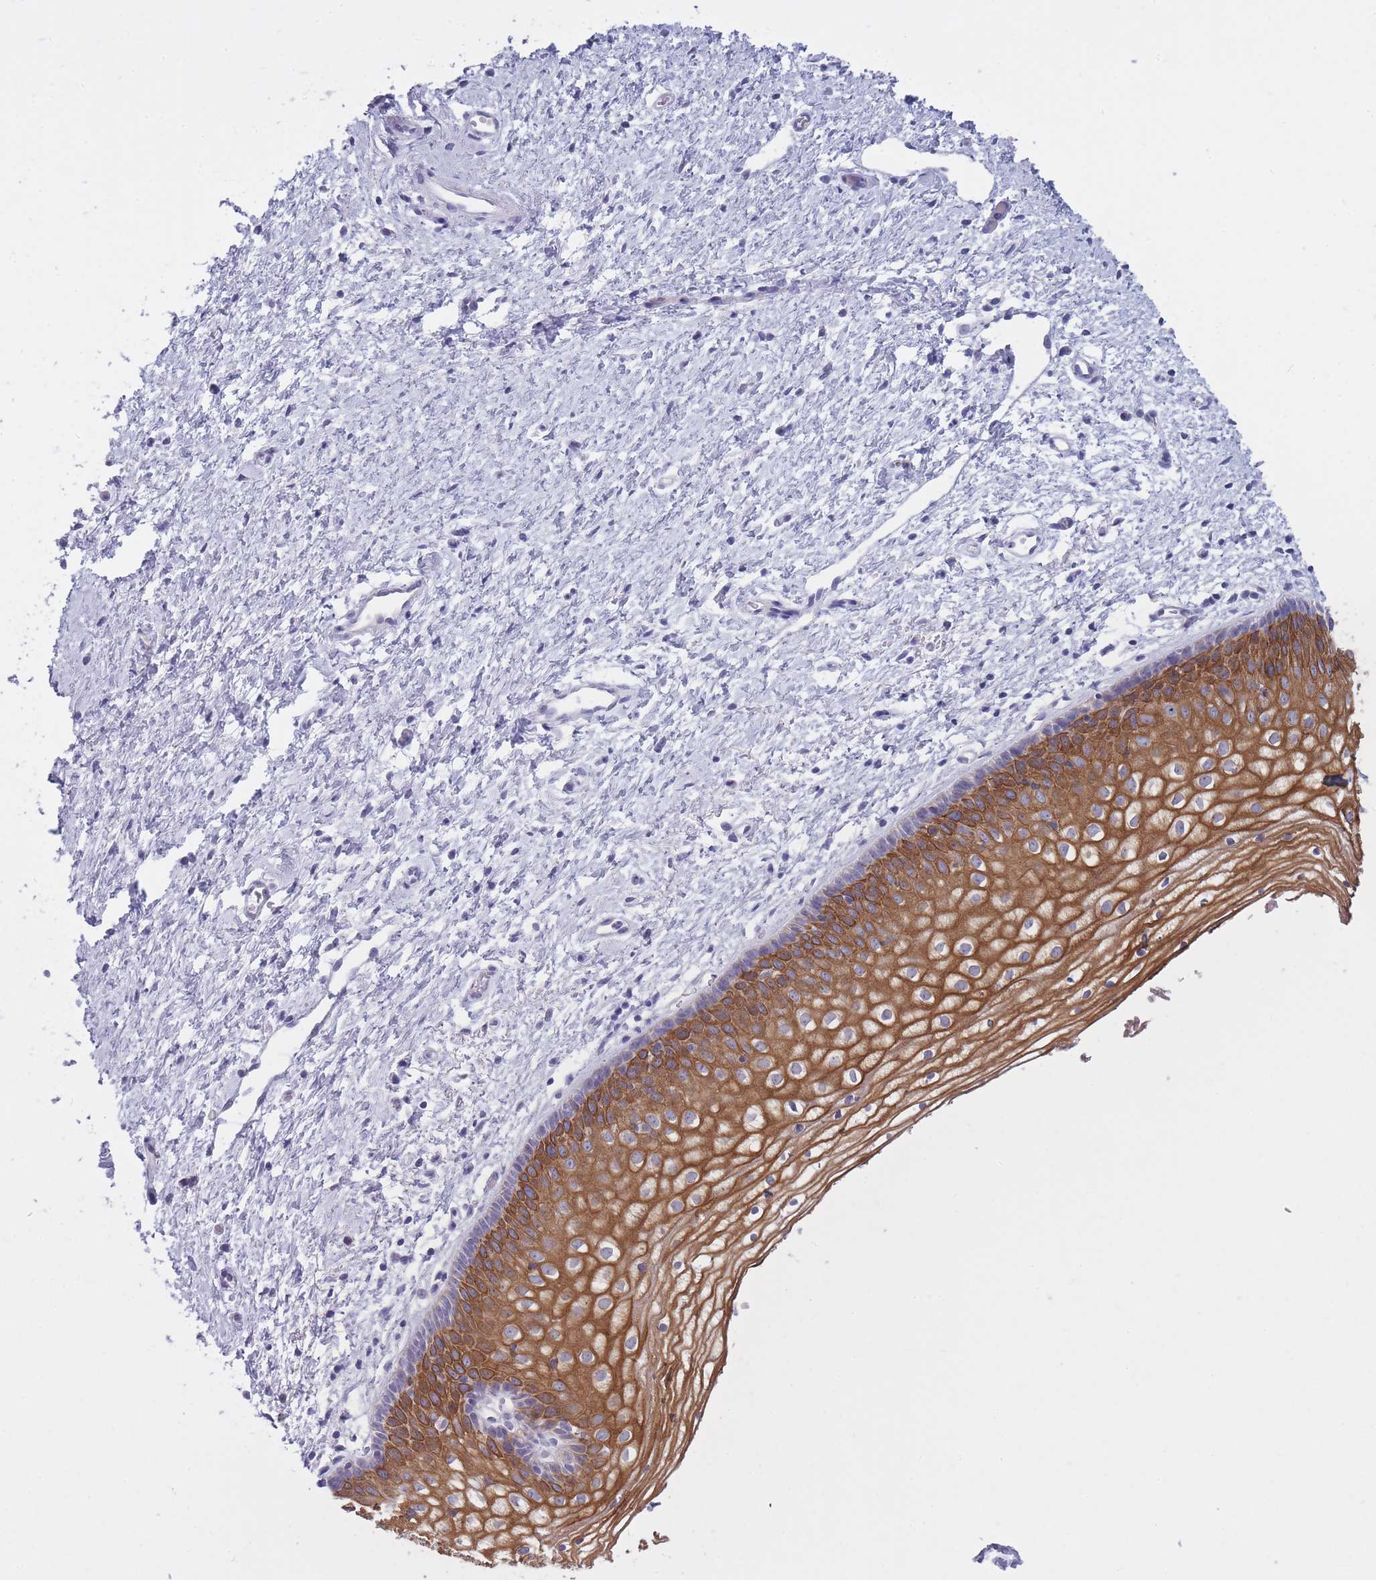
{"staining": {"intensity": "strong", "quantity": "25%-75%", "location": "cytoplasmic/membranous"}, "tissue": "vagina", "cell_type": "Squamous epithelial cells", "image_type": "normal", "snomed": [{"axis": "morphology", "description": "Normal tissue, NOS"}, {"axis": "topography", "description": "Vagina"}], "caption": "A brown stain labels strong cytoplasmic/membranous expression of a protein in squamous epithelial cells of benign vagina.", "gene": "DCANP1", "patient": {"sex": "female", "age": 60}}